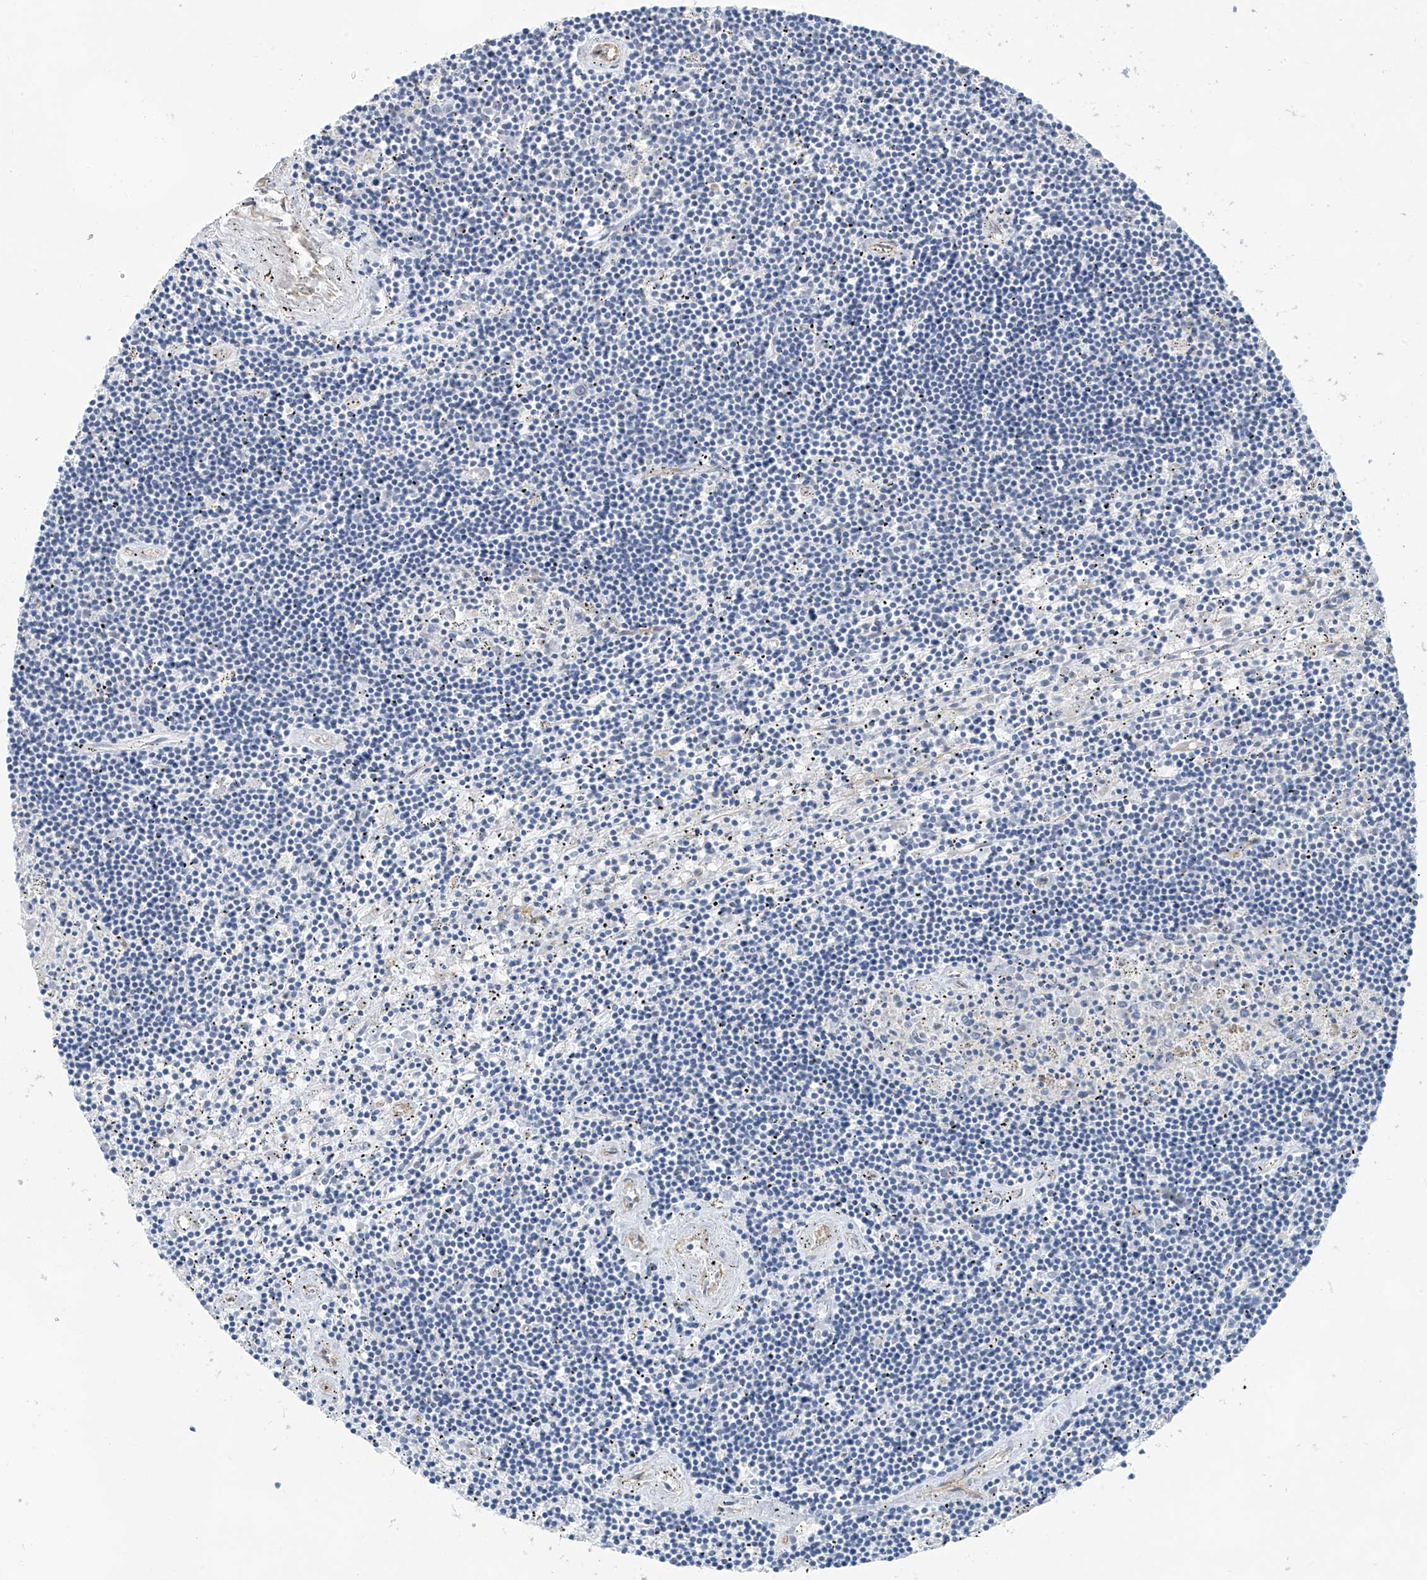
{"staining": {"intensity": "negative", "quantity": "none", "location": "none"}, "tissue": "lymphoma", "cell_type": "Tumor cells", "image_type": "cancer", "snomed": [{"axis": "morphology", "description": "Malignant lymphoma, non-Hodgkin's type, Low grade"}, {"axis": "topography", "description": "Spleen"}], "caption": "Immunohistochemistry of low-grade malignant lymphoma, non-Hodgkin's type reveals no staining in tumor cells.", "gene": "PIK3C2B", "patient": {"sex": "male", "age": 76}}